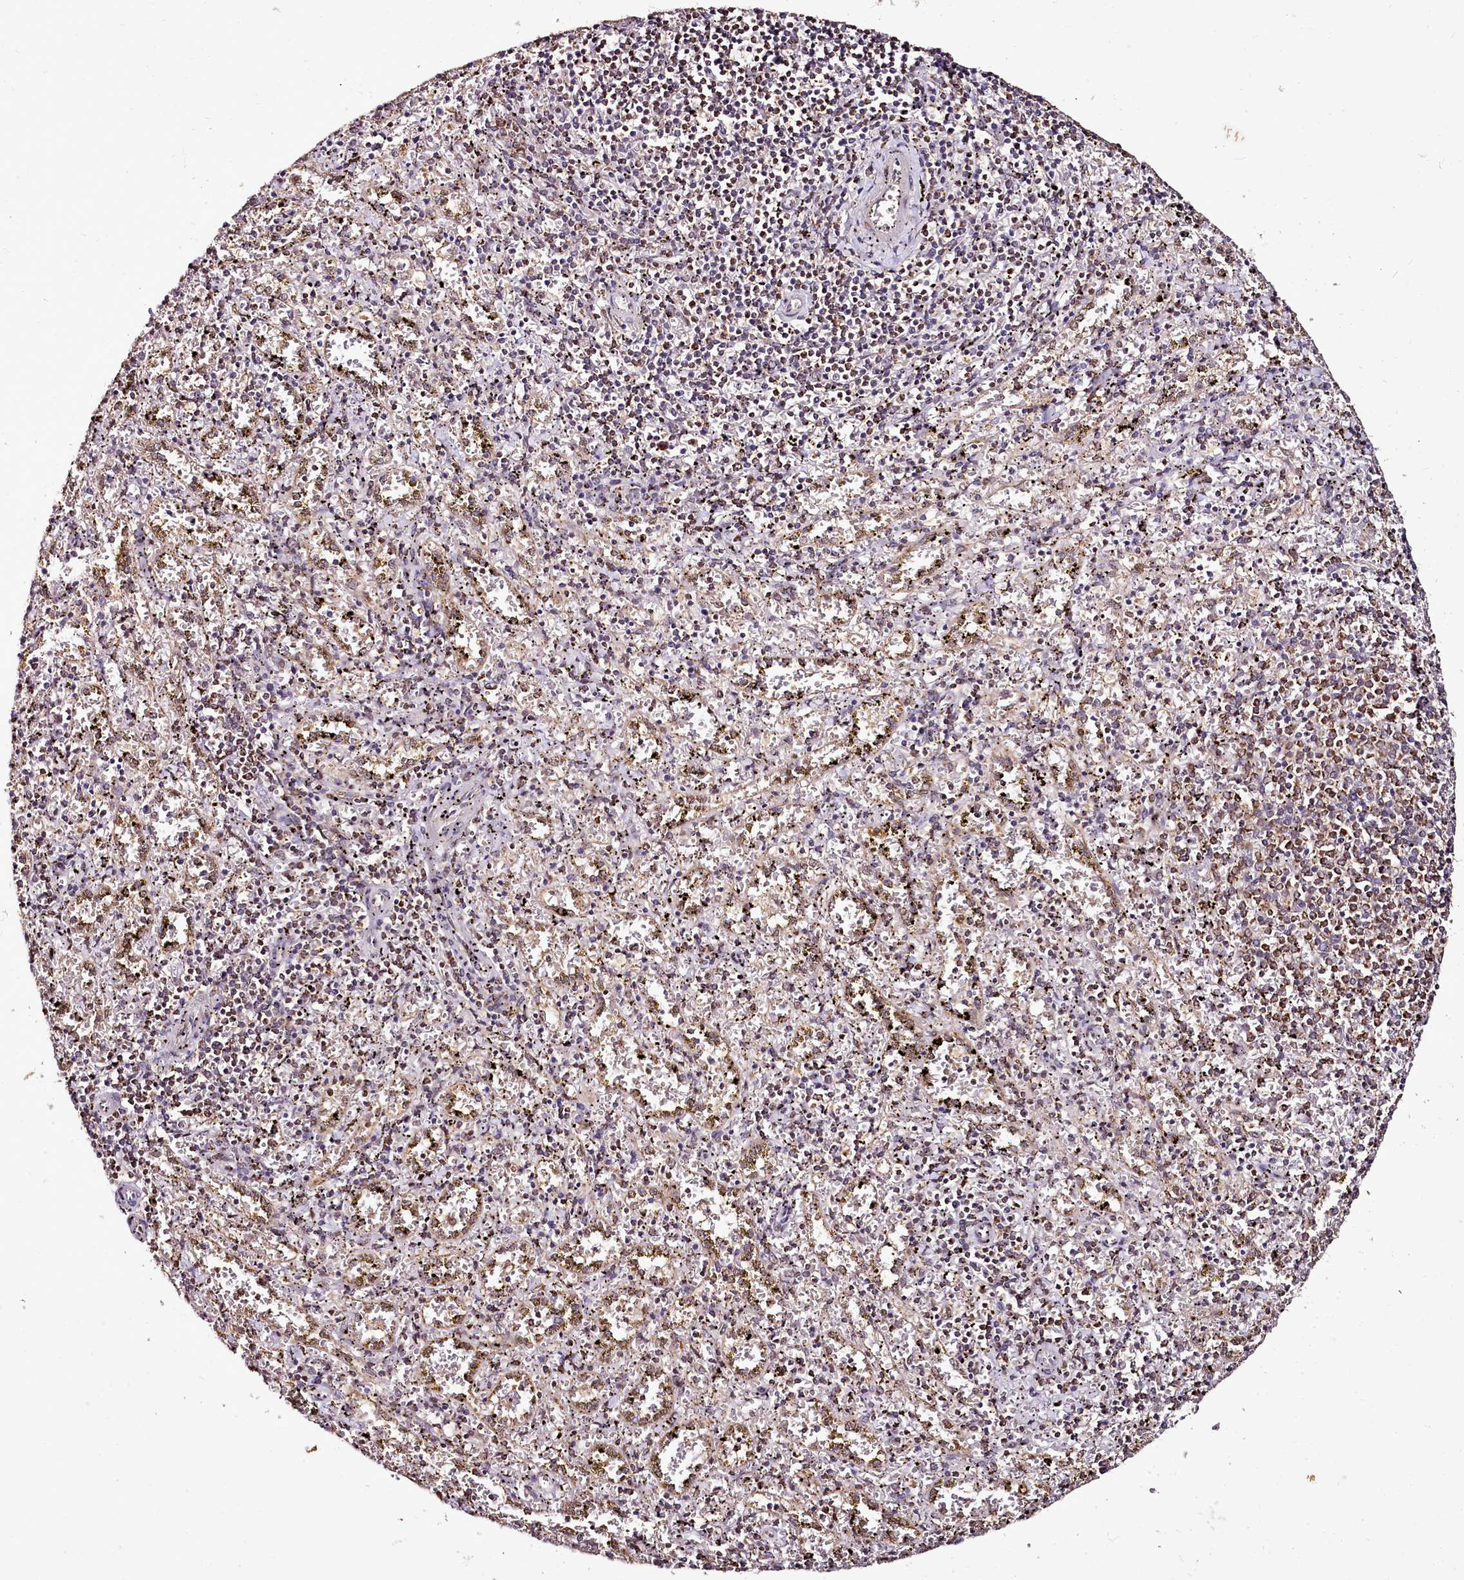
{"staining": {"intensity": "moderate", "quantity": "<25%", "location": "cytoplasmic/membranous,nuclear"}, "tissue": "spleen", "cell_type": "Cells in red pulp", "image_type": "normal", "snomed": [{"axis": "morphology", "description": "Normal tissue, NOS"}, {"axis": "topography", "description": "Spleen"}], "caption": "Moderate cytoplasmic/membranous,nuclear protein staining is present in about <25% of cells in red pulp in spleen. The staining is performed using DAB (3,3'-diaminobenzidine) brown chromogen to label protein expression. The nuclei are counter-stained blue using hematoxylin.", "gene": "EDIL3", "patient": {"sex": "male", "age": 11}}